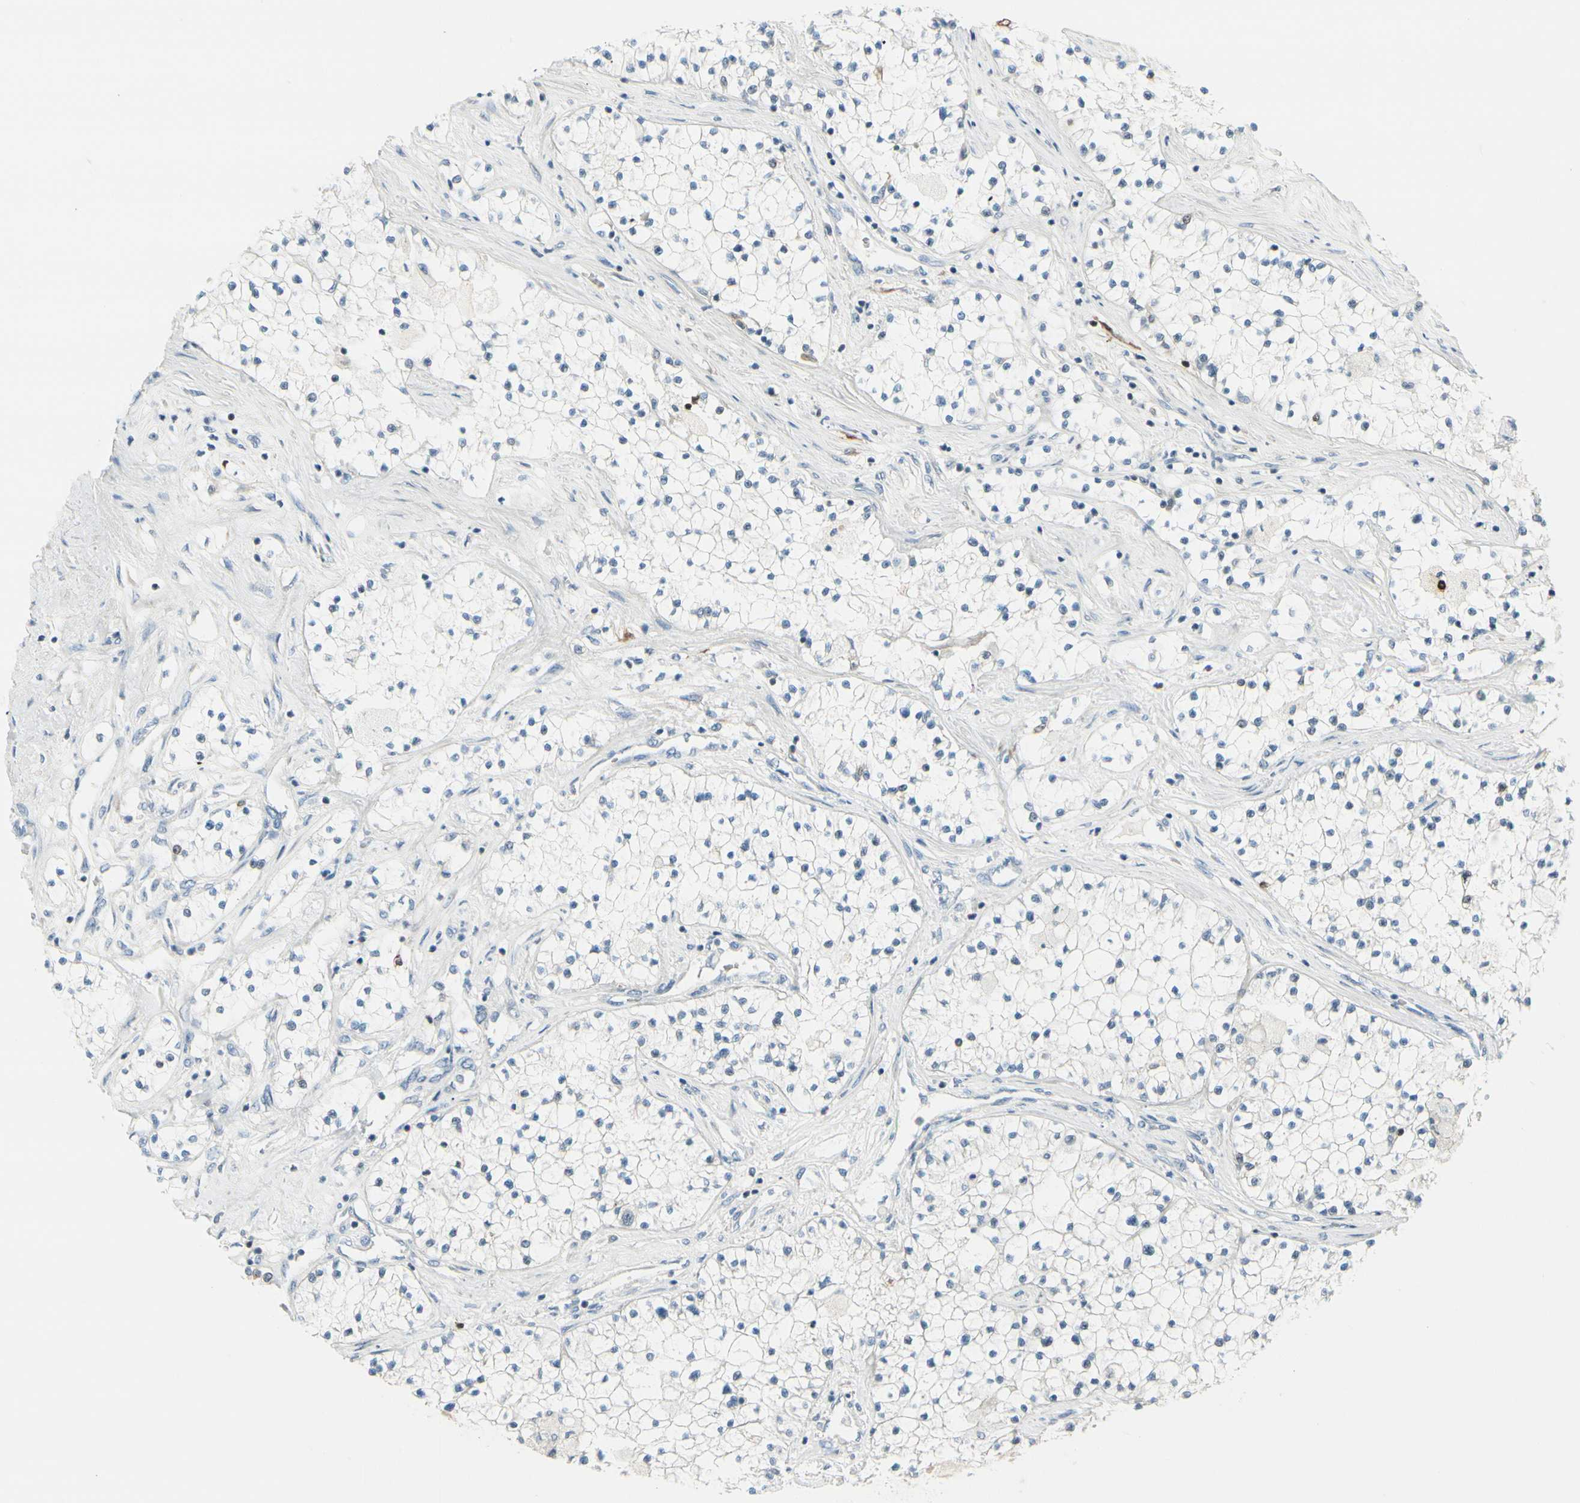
{"staining": {"intensity": "negative", "quantity": "none", "location": "none"}, "tissue": "renal cancer", "cell_type": "Tumor cells", "image_type": "cancer", "snomed": [{"axis": "morphology", "description": "Adenocarcinoma, NOS"}, {"axis": "topography", "description": "Kidney"}], "caption": "The micrograph reveals no significant expression in tumor cells of adenocarcinoma (renal). The staining is performed using DAB (3,3'-diaminobenzidine) brown chromogen with nuclei counter-stained in using hematoxylin.", "gene": "TRAF1", "patient": {"sex": "male", "age": 68}}